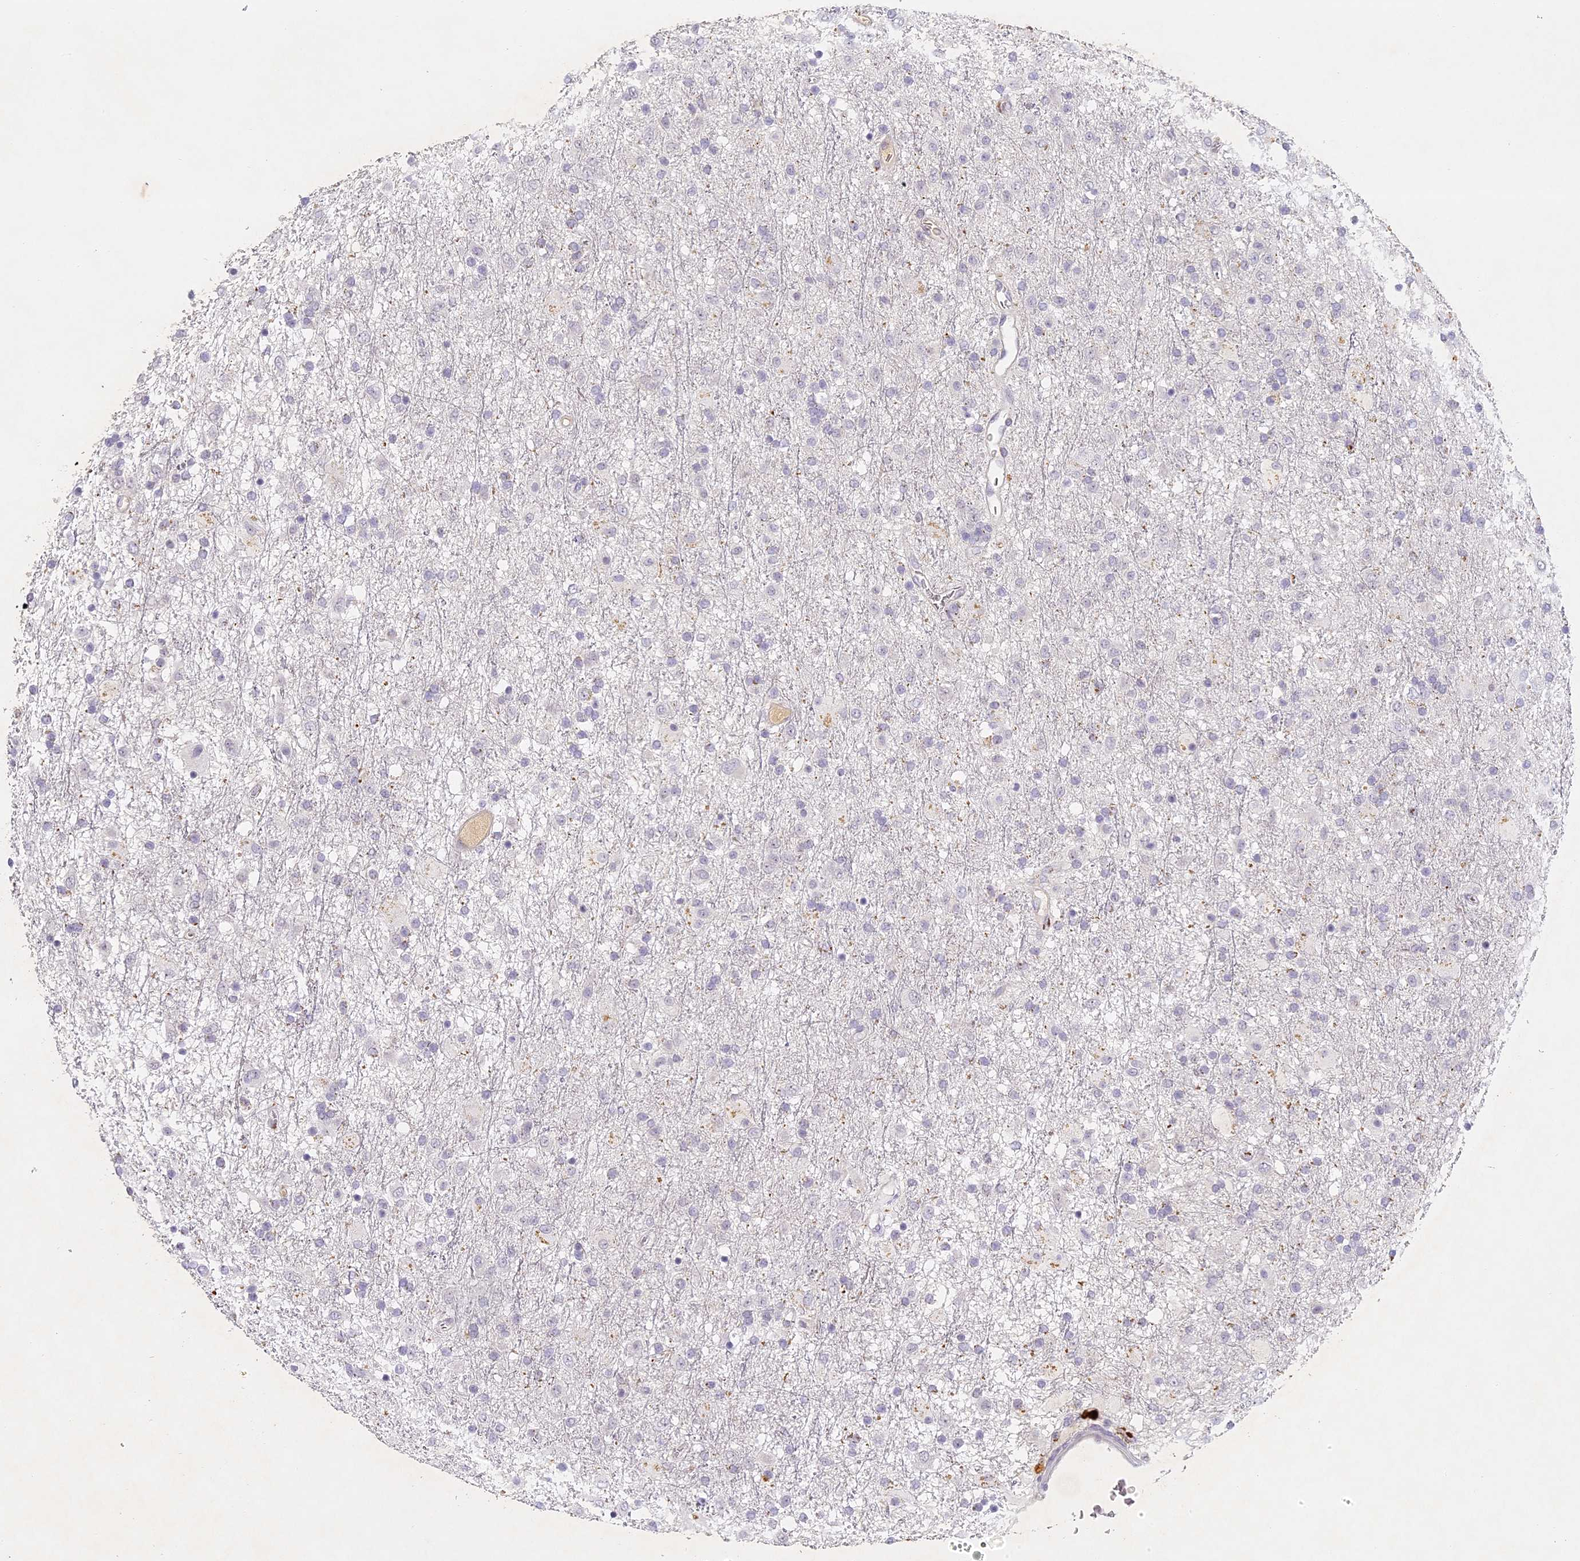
{"staining": {"intensity": "negative", "quantity": "none", "location": "none"}, "tissue": "glioma", "cell_type": "Tumor cells", "image_type": "cancer", "snomed": [{"axis": "morphology", "description": "Glioma, malignant, Low grade"}, {"axis": "topography", "description": "Brain"}], "caption": "IHC of glioma displays no staining in tumor cells. Brightfield microscopy of IHC stained with DAB (3,3'-diaminobenzidine) (brown) and hematoxylin (blue), captured at high magnification.", "gene": "ELL3", "patient": {"sex": "male", "age": 65}}